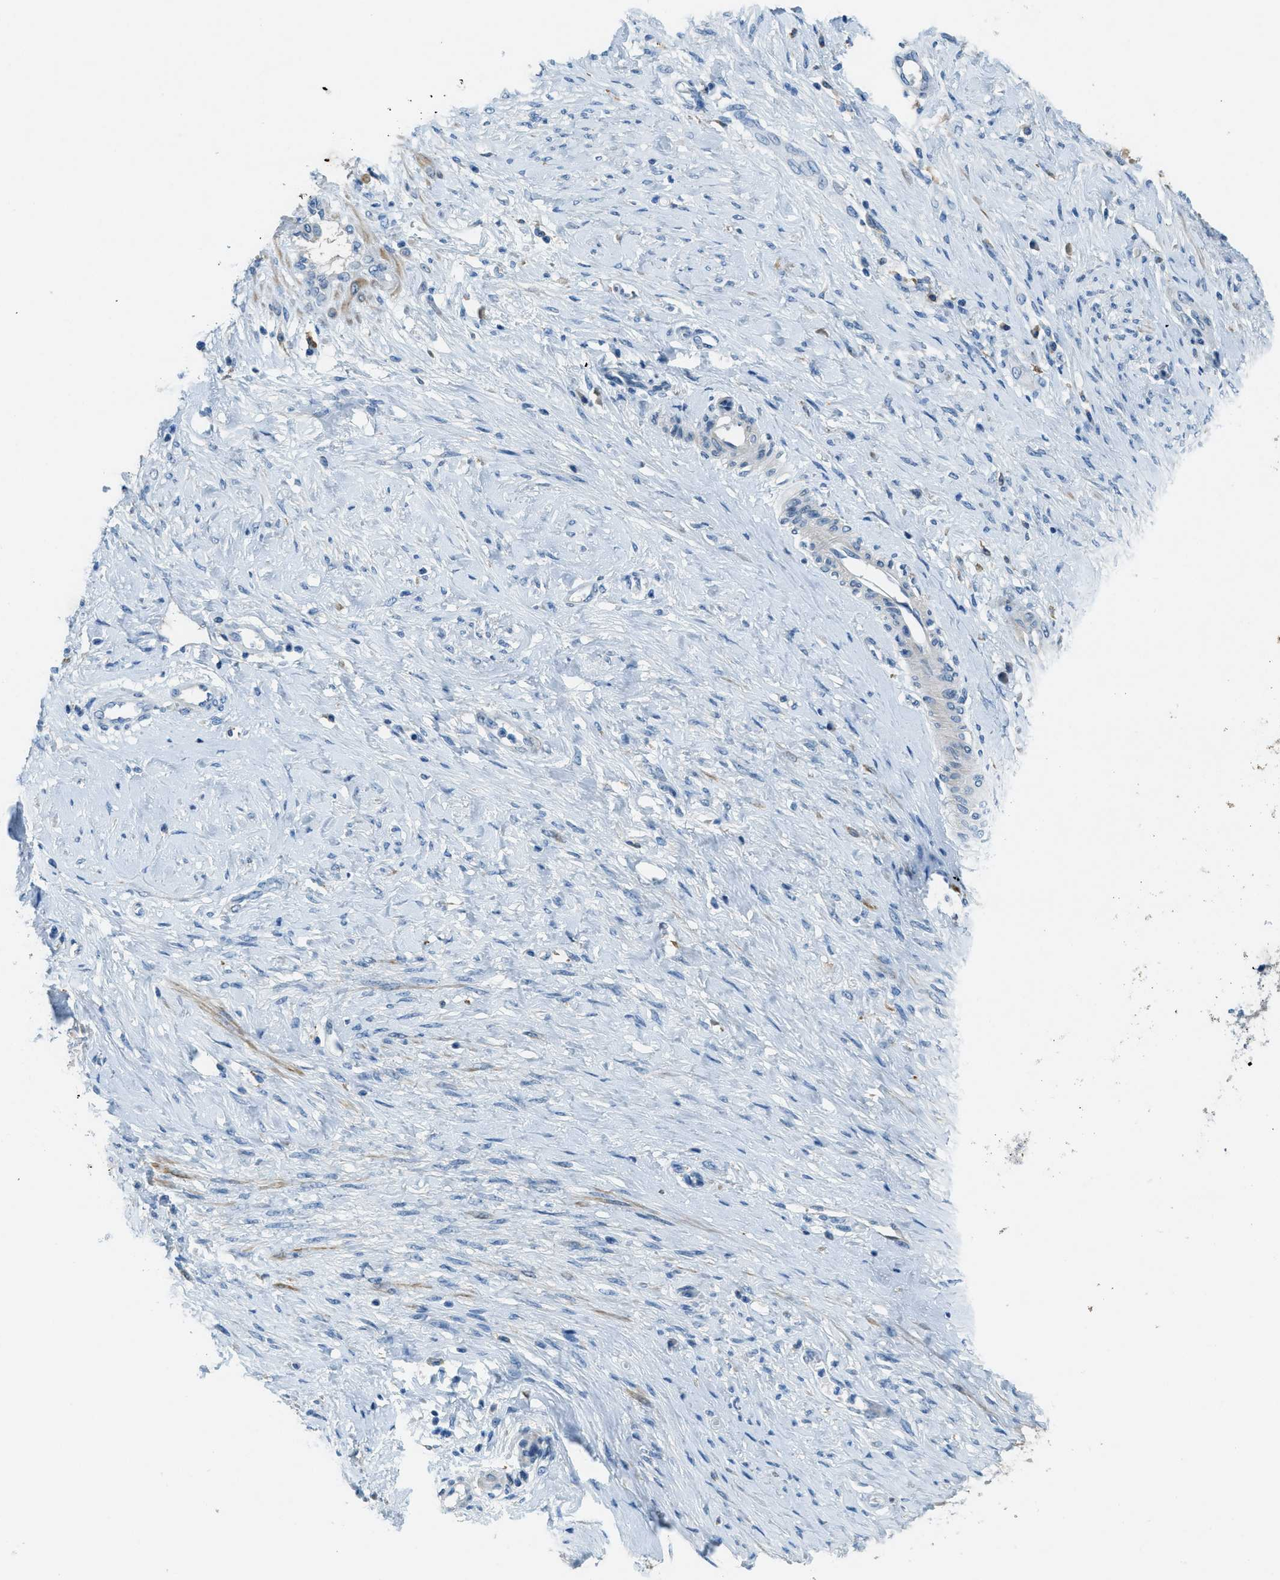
{"staining": {"intensity": "negative", "quantity": "none", "location": "none"}, "tissue": "cervical cancer", "cell_type": "Tumor cells", "image_type": "cancer", "snomed": [{"axis": "morphology", "description": "Normal tissue, NOS"}, {"axis": "morphology", "description": "Squamous cell carcinoma, NOS"}, {"axis": "topography", "description": "Cervix"}], "caption": "High magnification brightfield microscopy of cervical cancer stained with DAB (brown) and counterstained with hematoxylin (blue): tumor cells show no significant expression.", "gene": "KLHL8", "patient": {"sex": "female", "age": 39}}